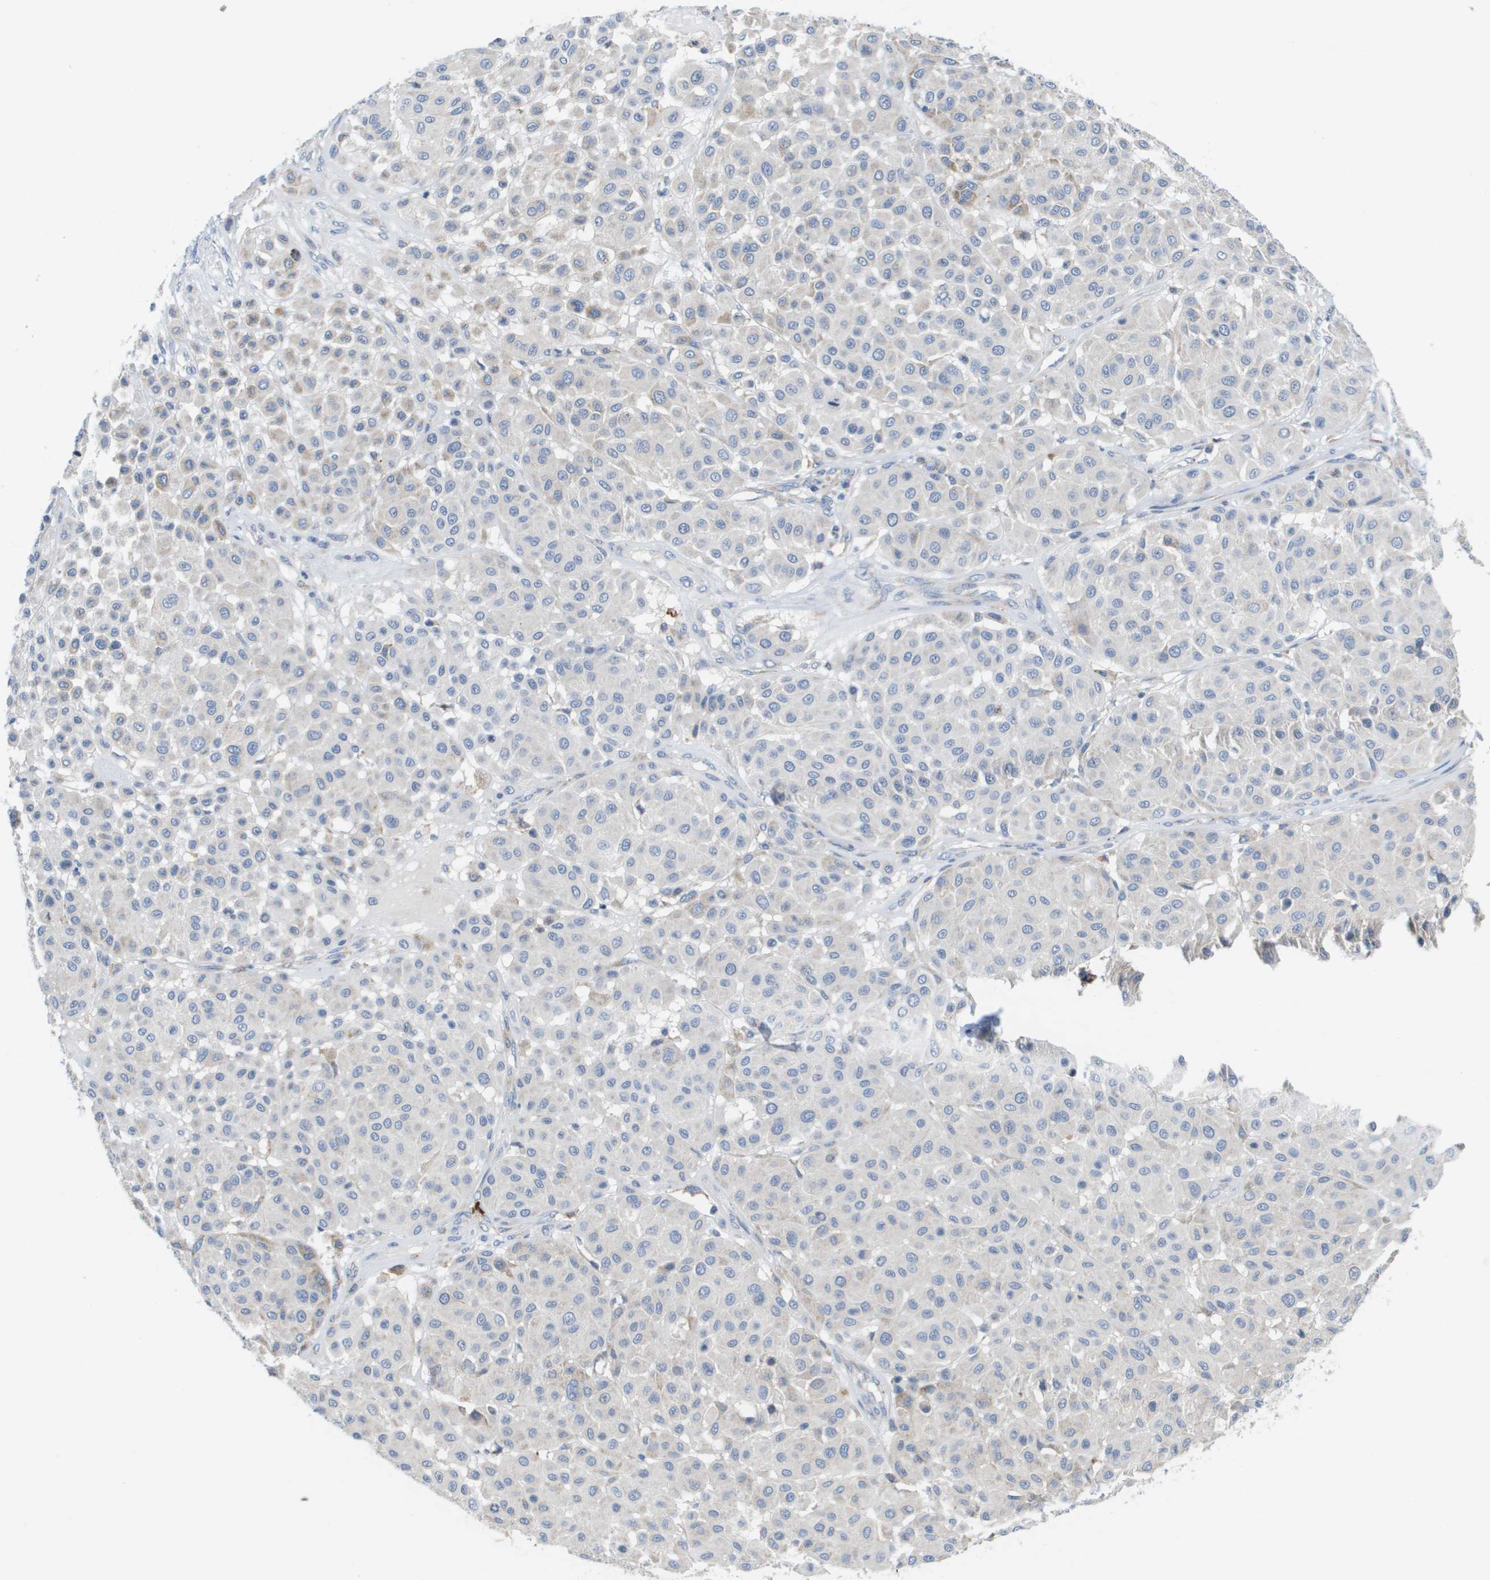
{"staining": {"intensity": "negative", "quantity": "none", "location": "none"}, "tissue": "melanoma", "cell_type": "Tumor cells", "image_type": "cancer", "snomed": [{"axis": "morphology", "description": "Malignant melanoma, Metastatic site"}, {"axis": "topography", "description": "Soft tissue"}], "caption": "Immunohistochemical staining of human melanoma demonstrates no significant expression in tumor cells.", "gene": "CD3G", "patient": {"sex": "male", "age": 41}}